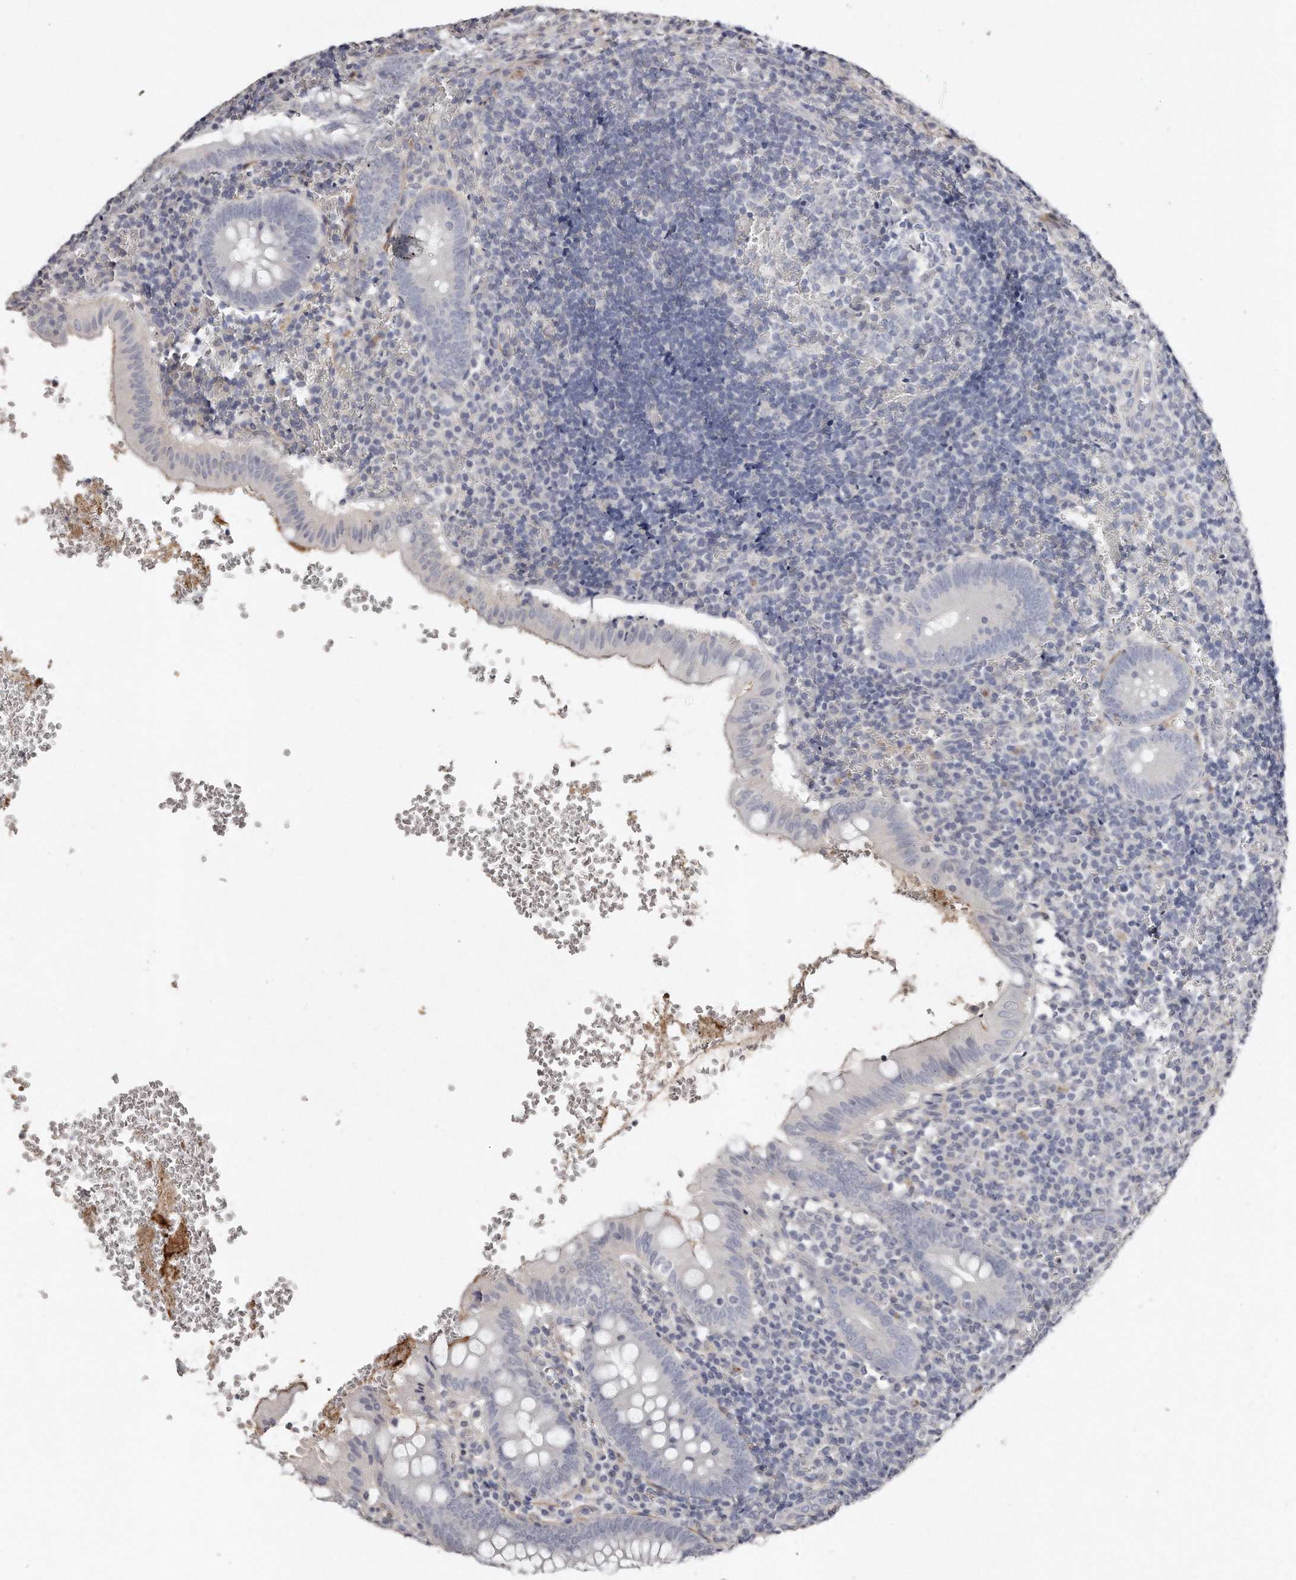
{"staining": {"intensity": "negative", "quantity": "none", "location": "none"}, "tissue": "appendix", "cell_type": "Glandular cells", "image_type": "normal", "snomed": [{"axis": "morphology", "description": "Normal tissue, NOS"}, {"axis": "topography", "description": "Appendix"}], "caption": "The micrograph shows no significant staining in glandular cells of appendix. (Stains: DAB IHC with hematoxylin counter stain, Microscopy: brightfield microscopy at high magnification).", "gene": "LMOD1", "patient": {"sex": "male", "age": 8}}